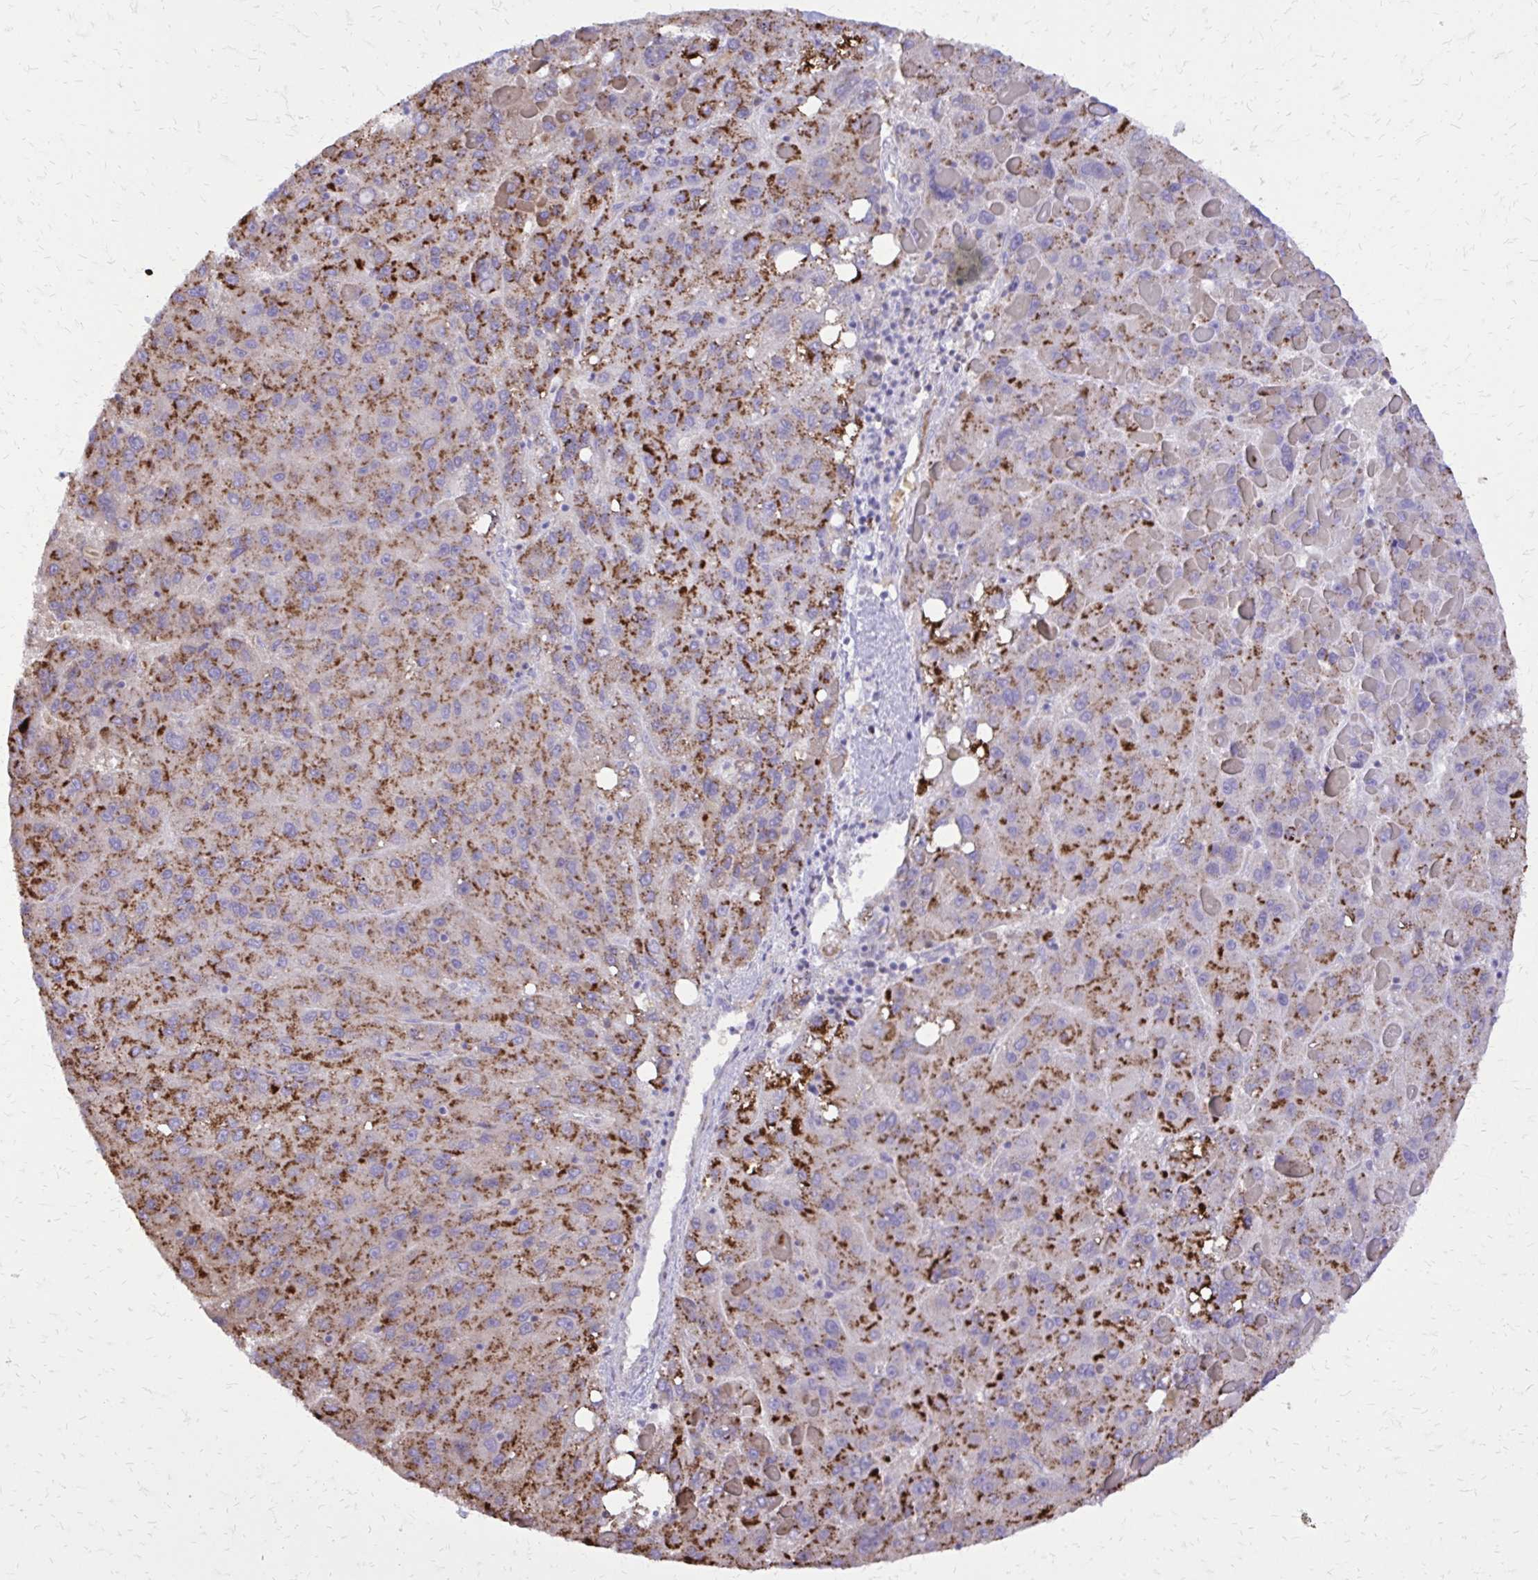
{"staining": {"intensity": "strong", "quantity": ">75%", "location": "cytoplasmic/membranous"}, "tissue": "liver cancer", "cell_type": "Tumor cells", "image_type": "cancer", "snomed": [{"axis": "morphology", "description": "Carcinoma, Hepatocellular, NOS"}, {"axis": "topography", "description": "Liver"}], "caption": "DAB (3,3'-diaminobenzidine) immunohistochemical staining of human liver hepatocellular carcinoma shows strong cytoplasmic/membranous protein expression in approximately >75% of tumor cells.", "gene": "CAT", "patient": {"sex": "female", "age": 82}}